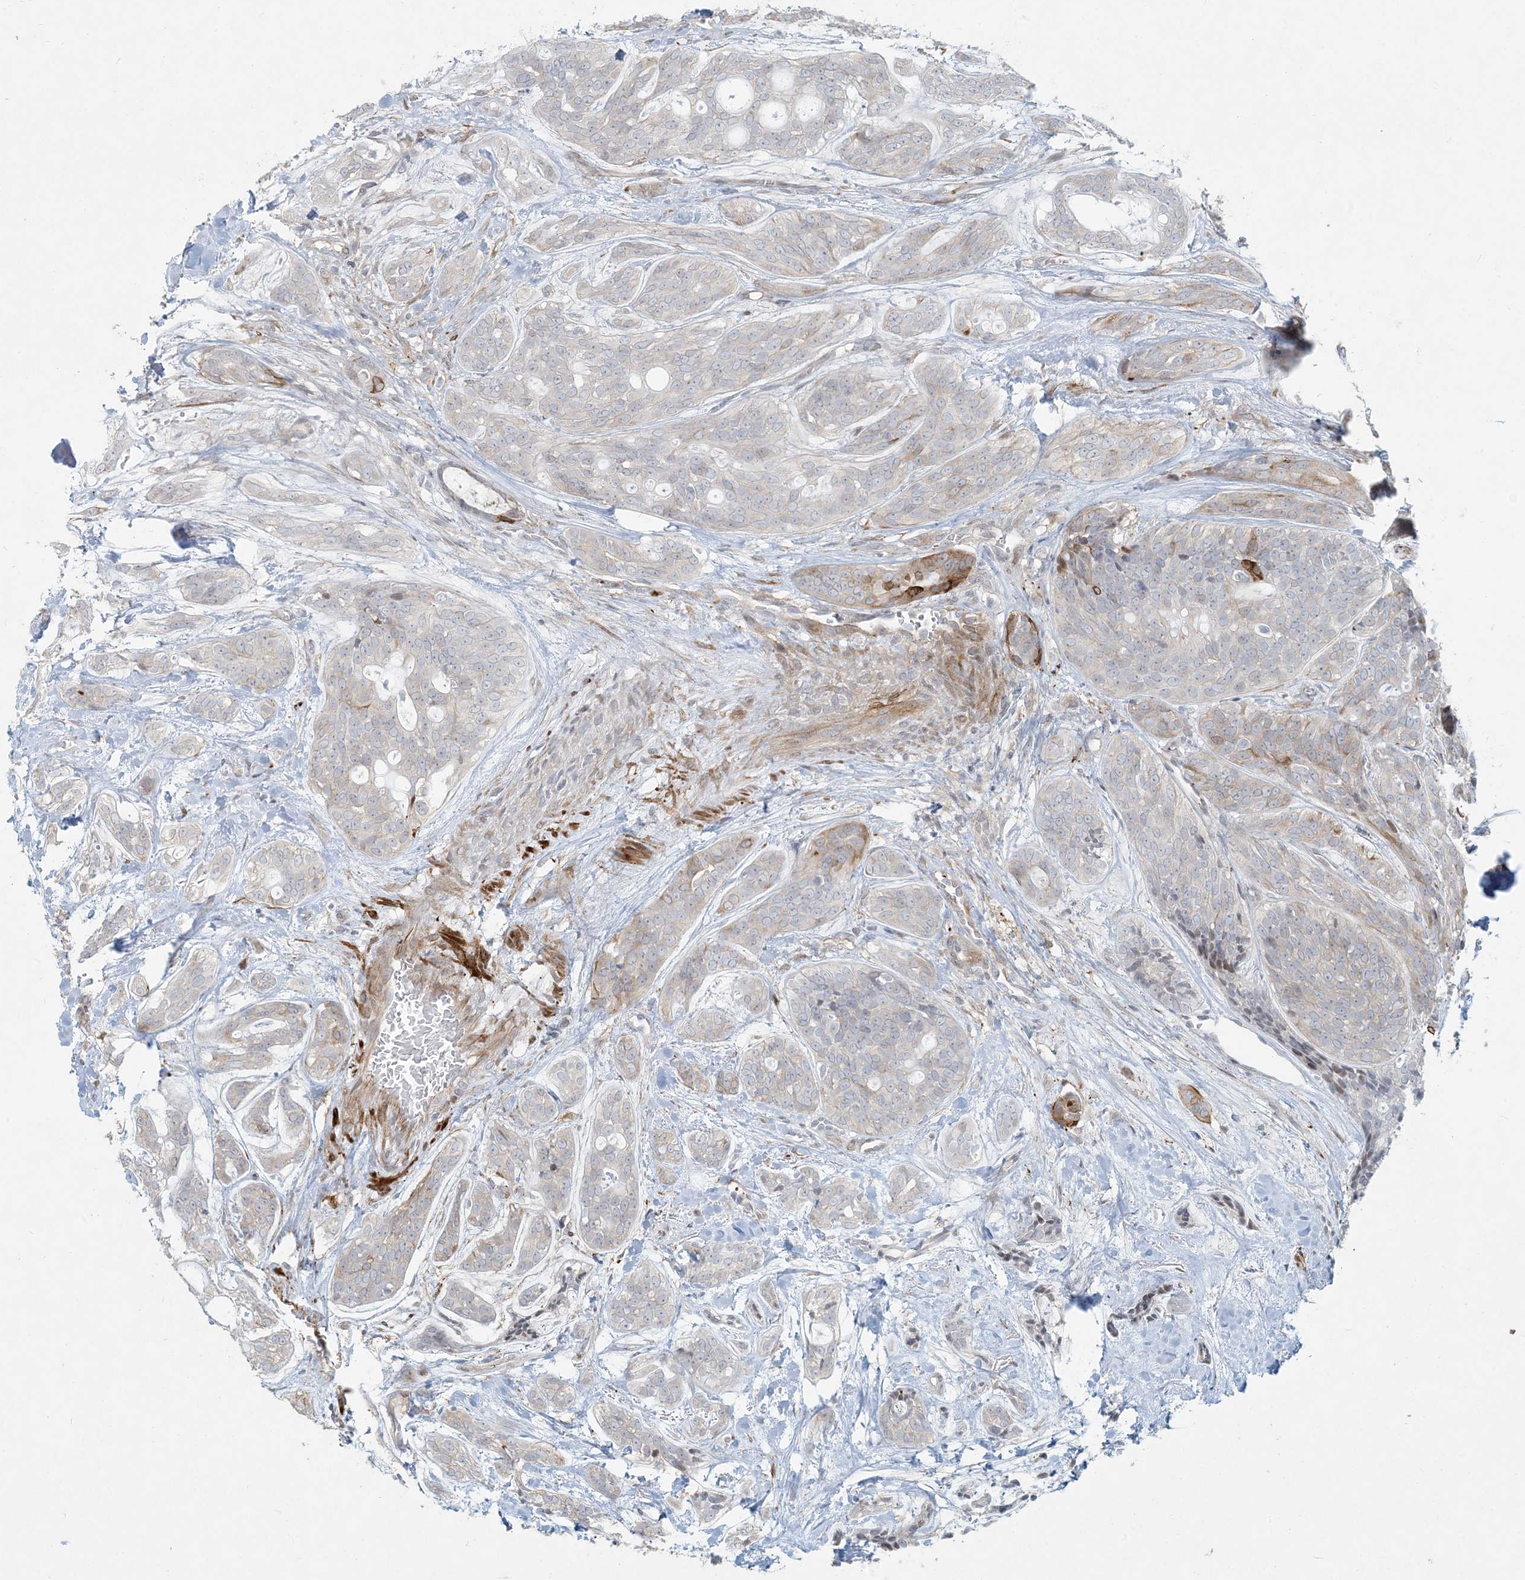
{"staining": {"intensity": "moderate", "quantity": "<25%", "location": "cytoplasmic/membranous"}, "tissue": "head and neck cancer", "cell_type": "Tumor cells", "image_type": "cancer", "snomed": [{"axis": "morphology", "description": "Adenocarcinoma, NOS"}, {"axis": "topography", "description": "Head-Neck"}], "caption": "Immunohistochemistry (DAB (3,3'-diaminobenzidine)) staining of human head and neck cancer demonstrates moderate cytoplasmic/membranous protein expression in about <25% of tumor cells.", "gene": "BCORL1", "patient": {"sex": "male", "age": 66}}